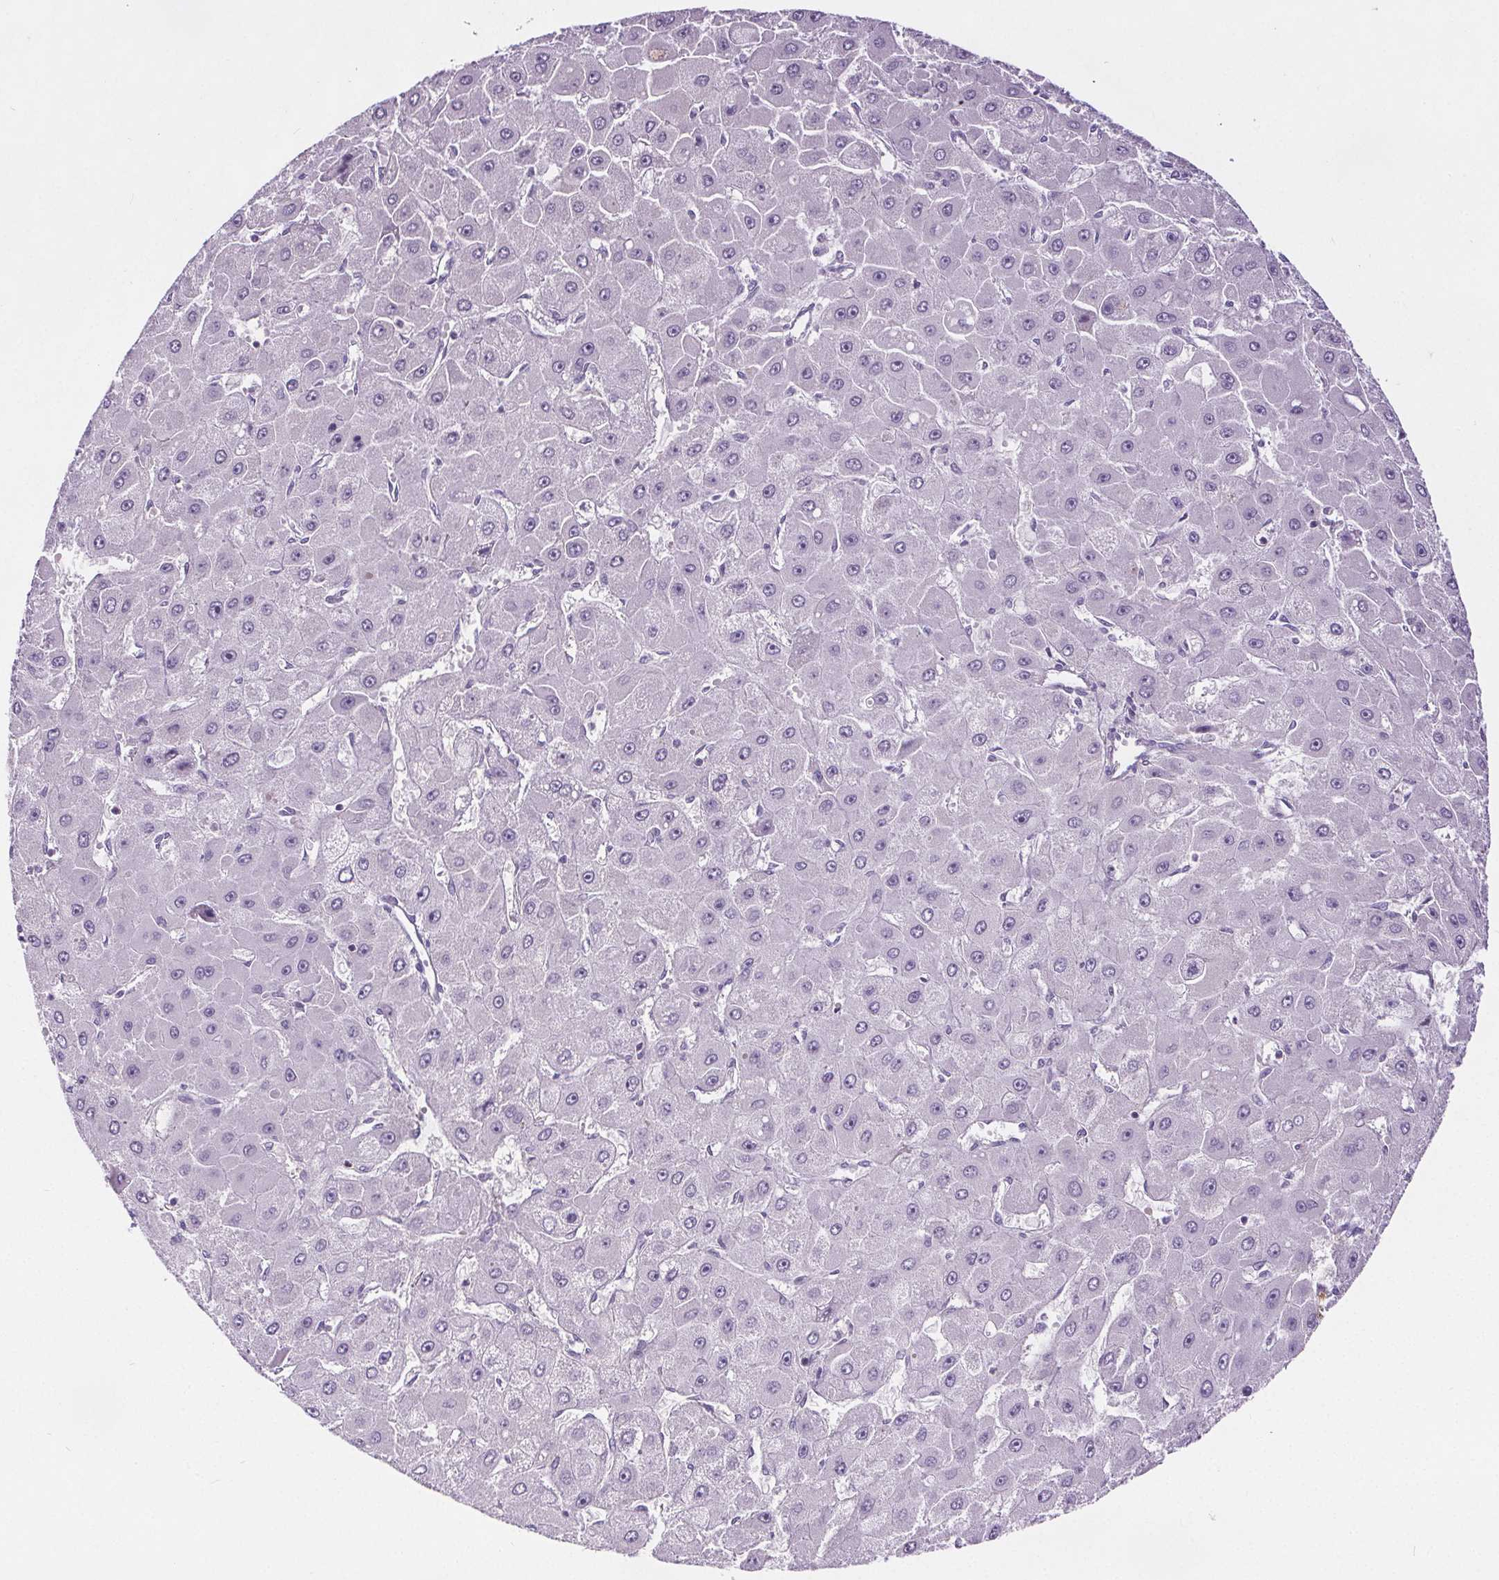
{"staining": {"intensity": "negative", "quantity": "none", "location": "none"}, "tissue": "liver cancer", "cell_type": "Tumor cells", "image_type": "cancer", "snomed": [{"axis": "morphology", "description": "Carcinoma, Hepatocellular, NOS"}, {"axis": "topography", "description": "Liver"}], "caption": "Immunohistochemistry micrograph of neoplastic tissue: liver cancer stained with DAB displays no significant protein staining in tumor cells. The staining is performed using DAB (3,3'-diaminobenzidine) brown chromogen with nuclei counter-stained in using hematoxylin.", "gene": "CD5L", "patient": {"sex": "female", "age": 25}}